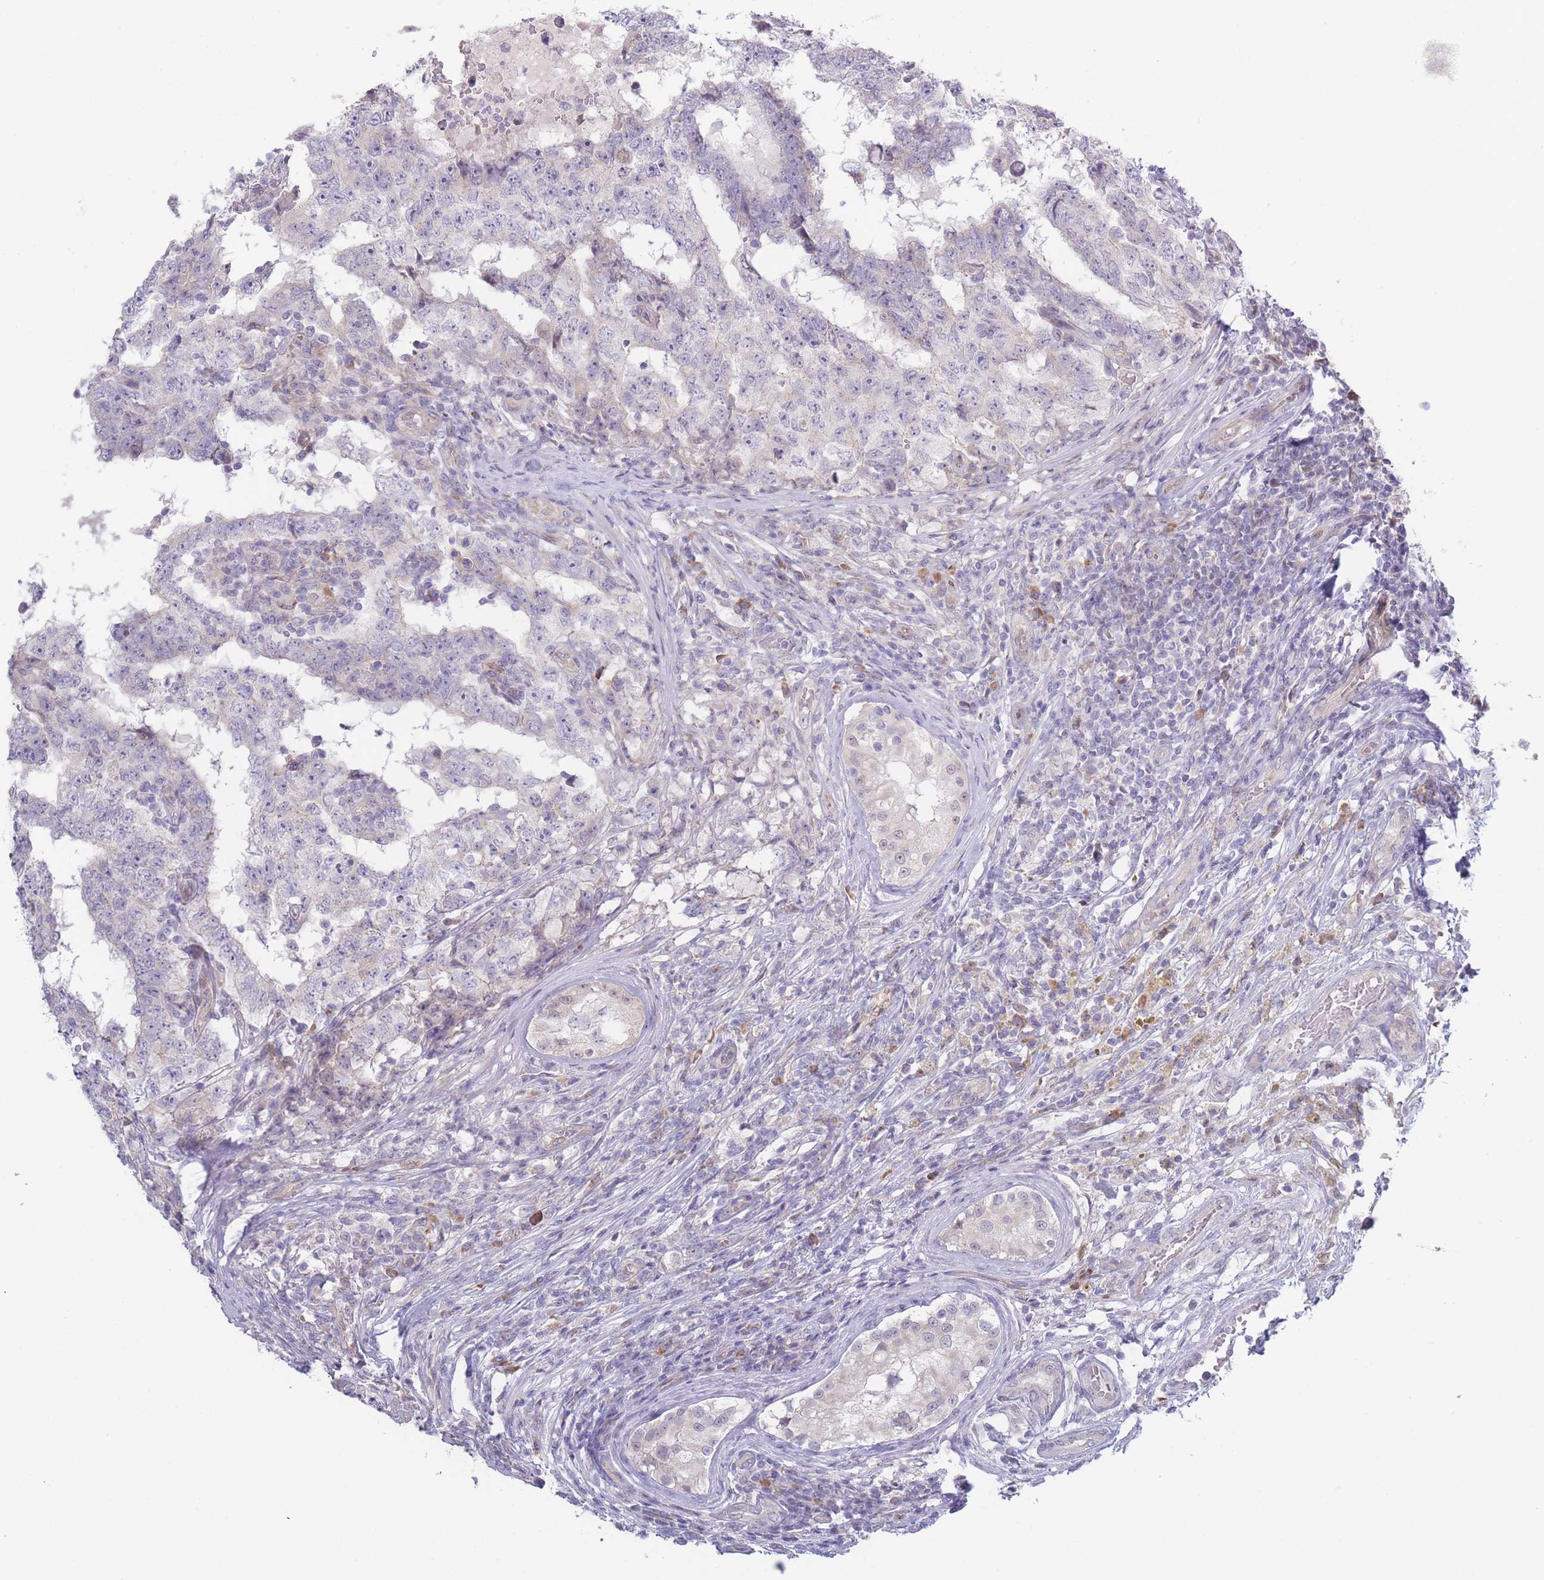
{"staining": {"intensity": "negative", "quantity": "none", "location": "none"}, "tissue": "testis cancer", "cell_type": "Tumor cells", "image_type": "cancer", "snomed": [{"axis": "morphology", "description": "Carcinoma, Embryonal, NOS"}, {"axis": "topography", "description": "Testis"}], "caption": "There is no significant expression in tumor cells of testis cancer.", "gene": "FAM227B", "patient": {"sex": "male", "age": 25}}